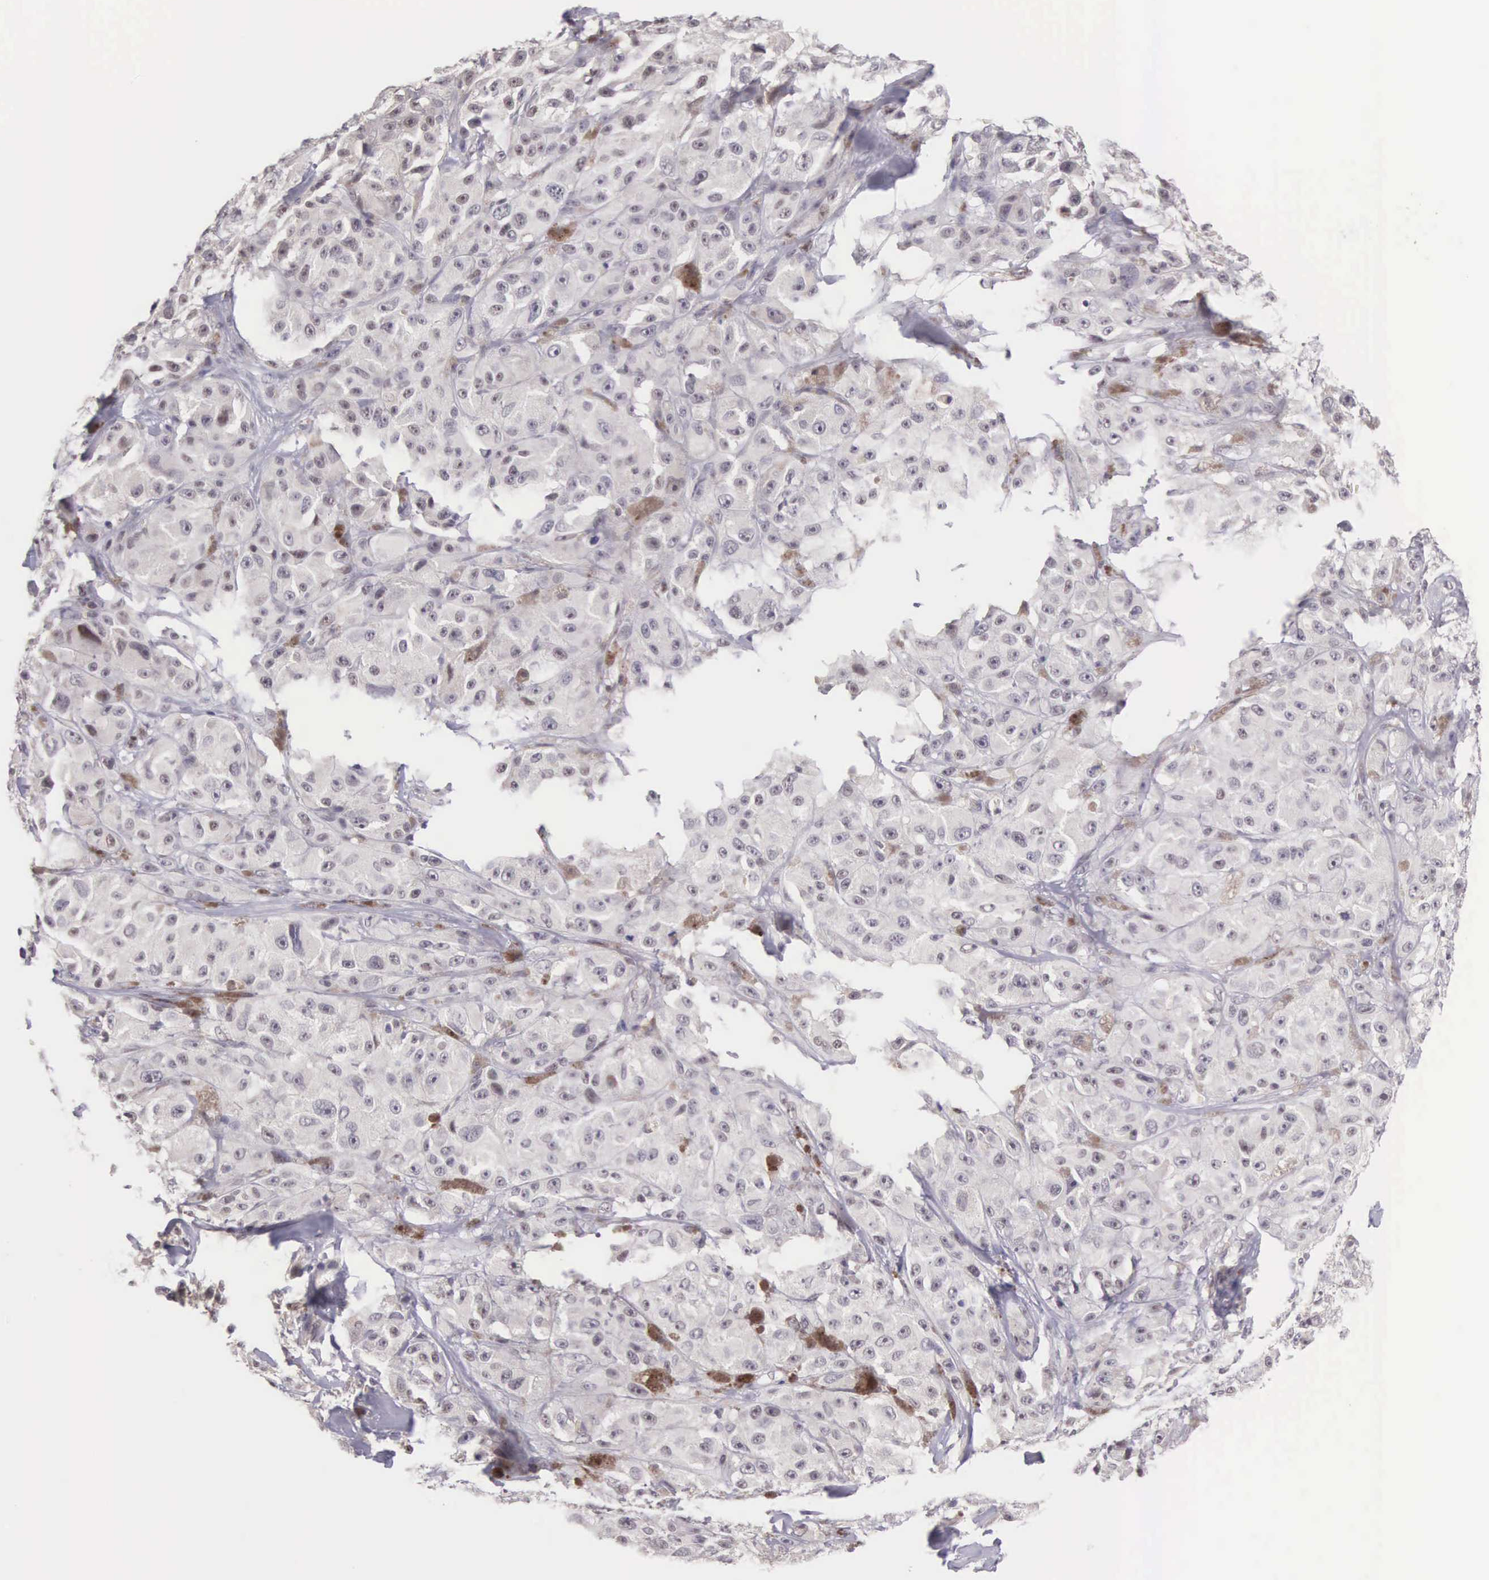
{"staining": {"intensity": "weak", "quantity": "<25%", "location": "none"}, "tissue": "melanoma", "cell_type": "Tumor cells", "image_type": "cancer", "snomed": [{"axis": "morphology", "description": "Malignant melanoma, NOS"}, {"axis": "topography", "description": "Skin"}], "caption": "Image shows no significant protein staining in tumor cells of melanoma. (Stains: DAB (3,3'-diaminobenzidine) immunohistochemistry (IHC) with hematoxylin counter stain, Microscopy: brightfield microscopy at high magnification).", "gene": "GRK3", "patient": {"sex": "male", "age": 56}}